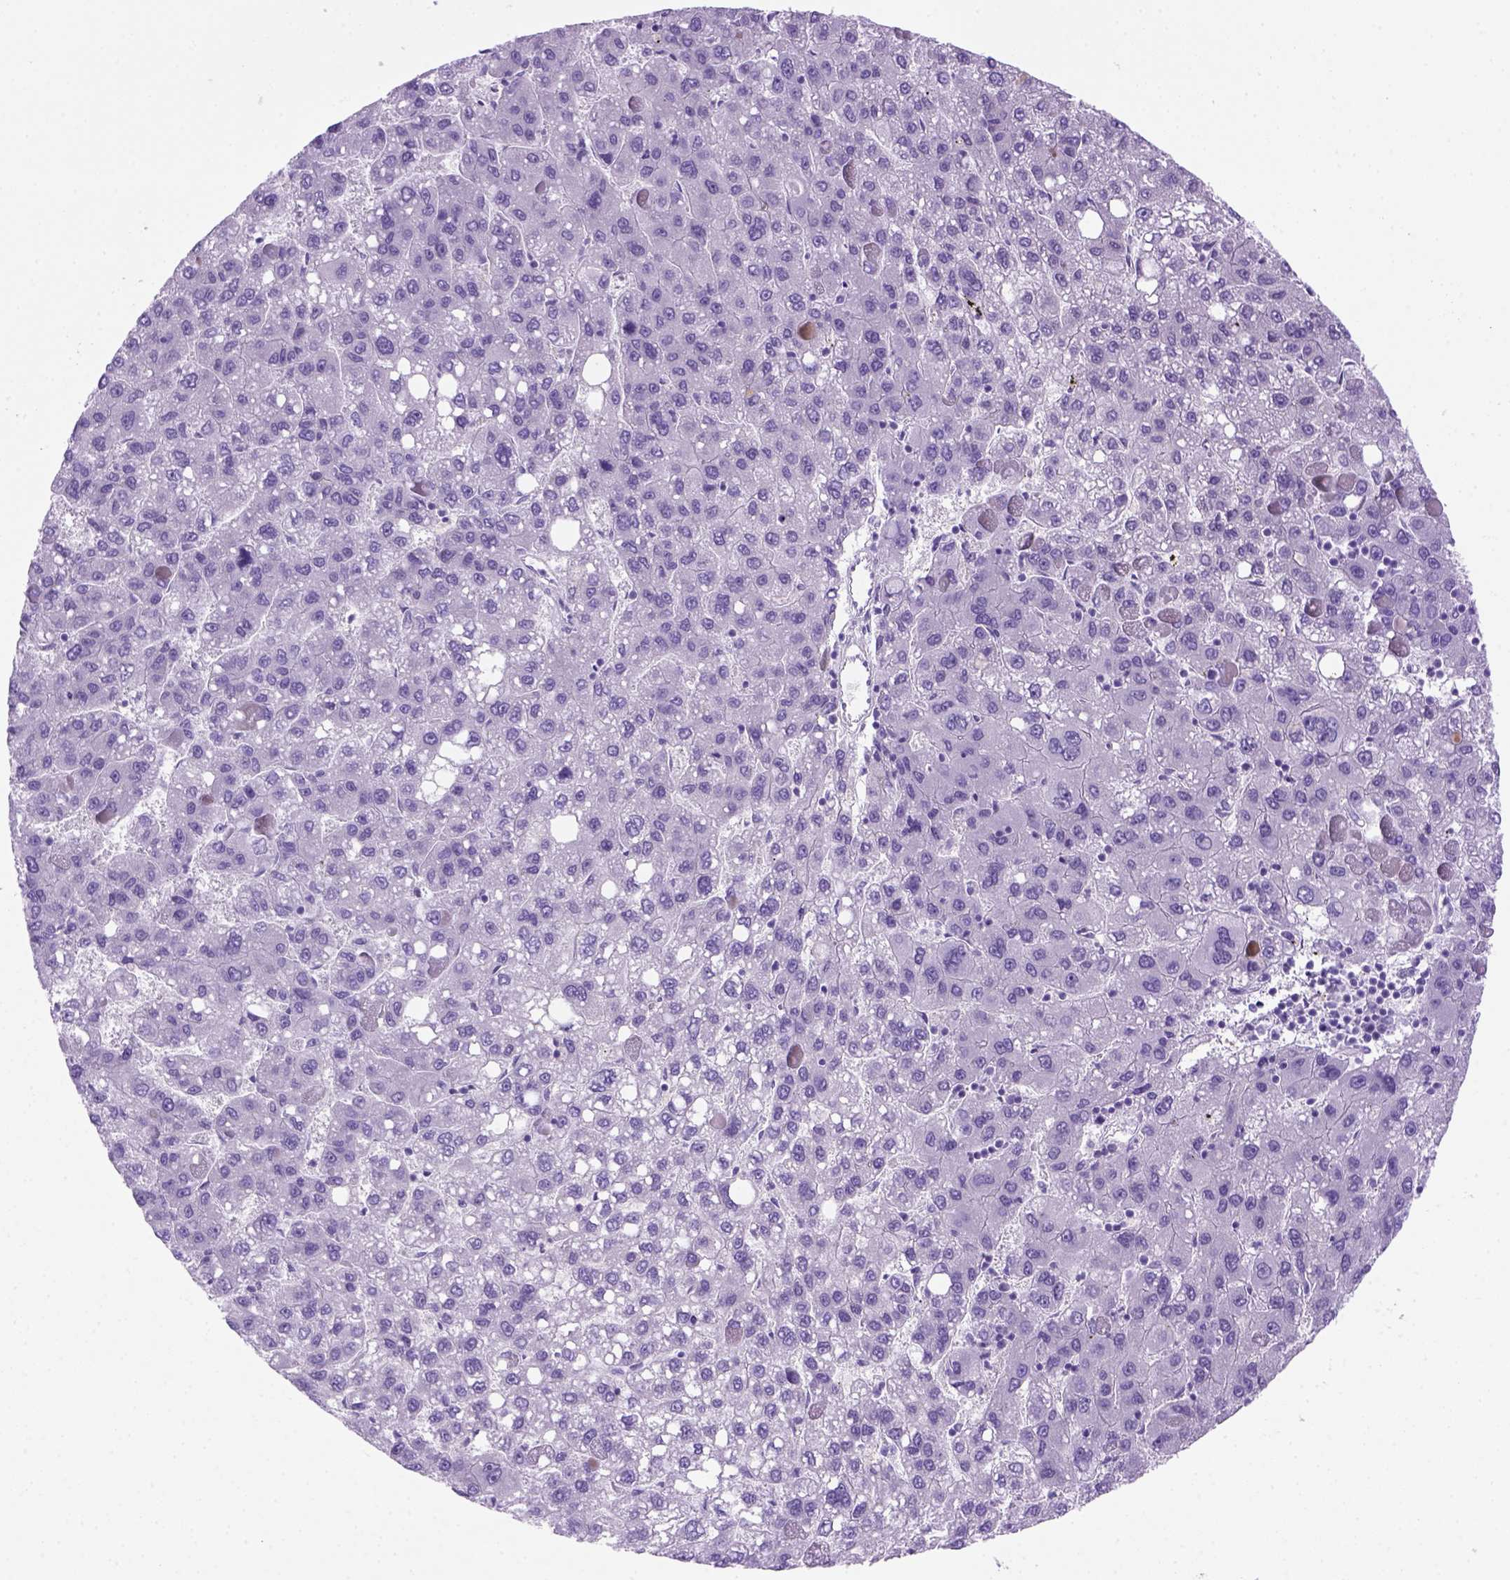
{"staining": {"intensity": "negative", "quantity": "none", "location": "none"}, "tissue": "liver cancer", "cell_type": "Tumor cells", "image_type": "cancer", "snomed": [{"axis": "morphology", "description": "Carcinoma, Hepatocellular, NOS"}, {"axis": "topography", "description": "Liver"}], "caption": "This is an IHC photomicrograph of human liver cancer. There is no positivity in tumor cells.", "gene": "MGMT", "patient": {"sex": "female", "age": 82}}